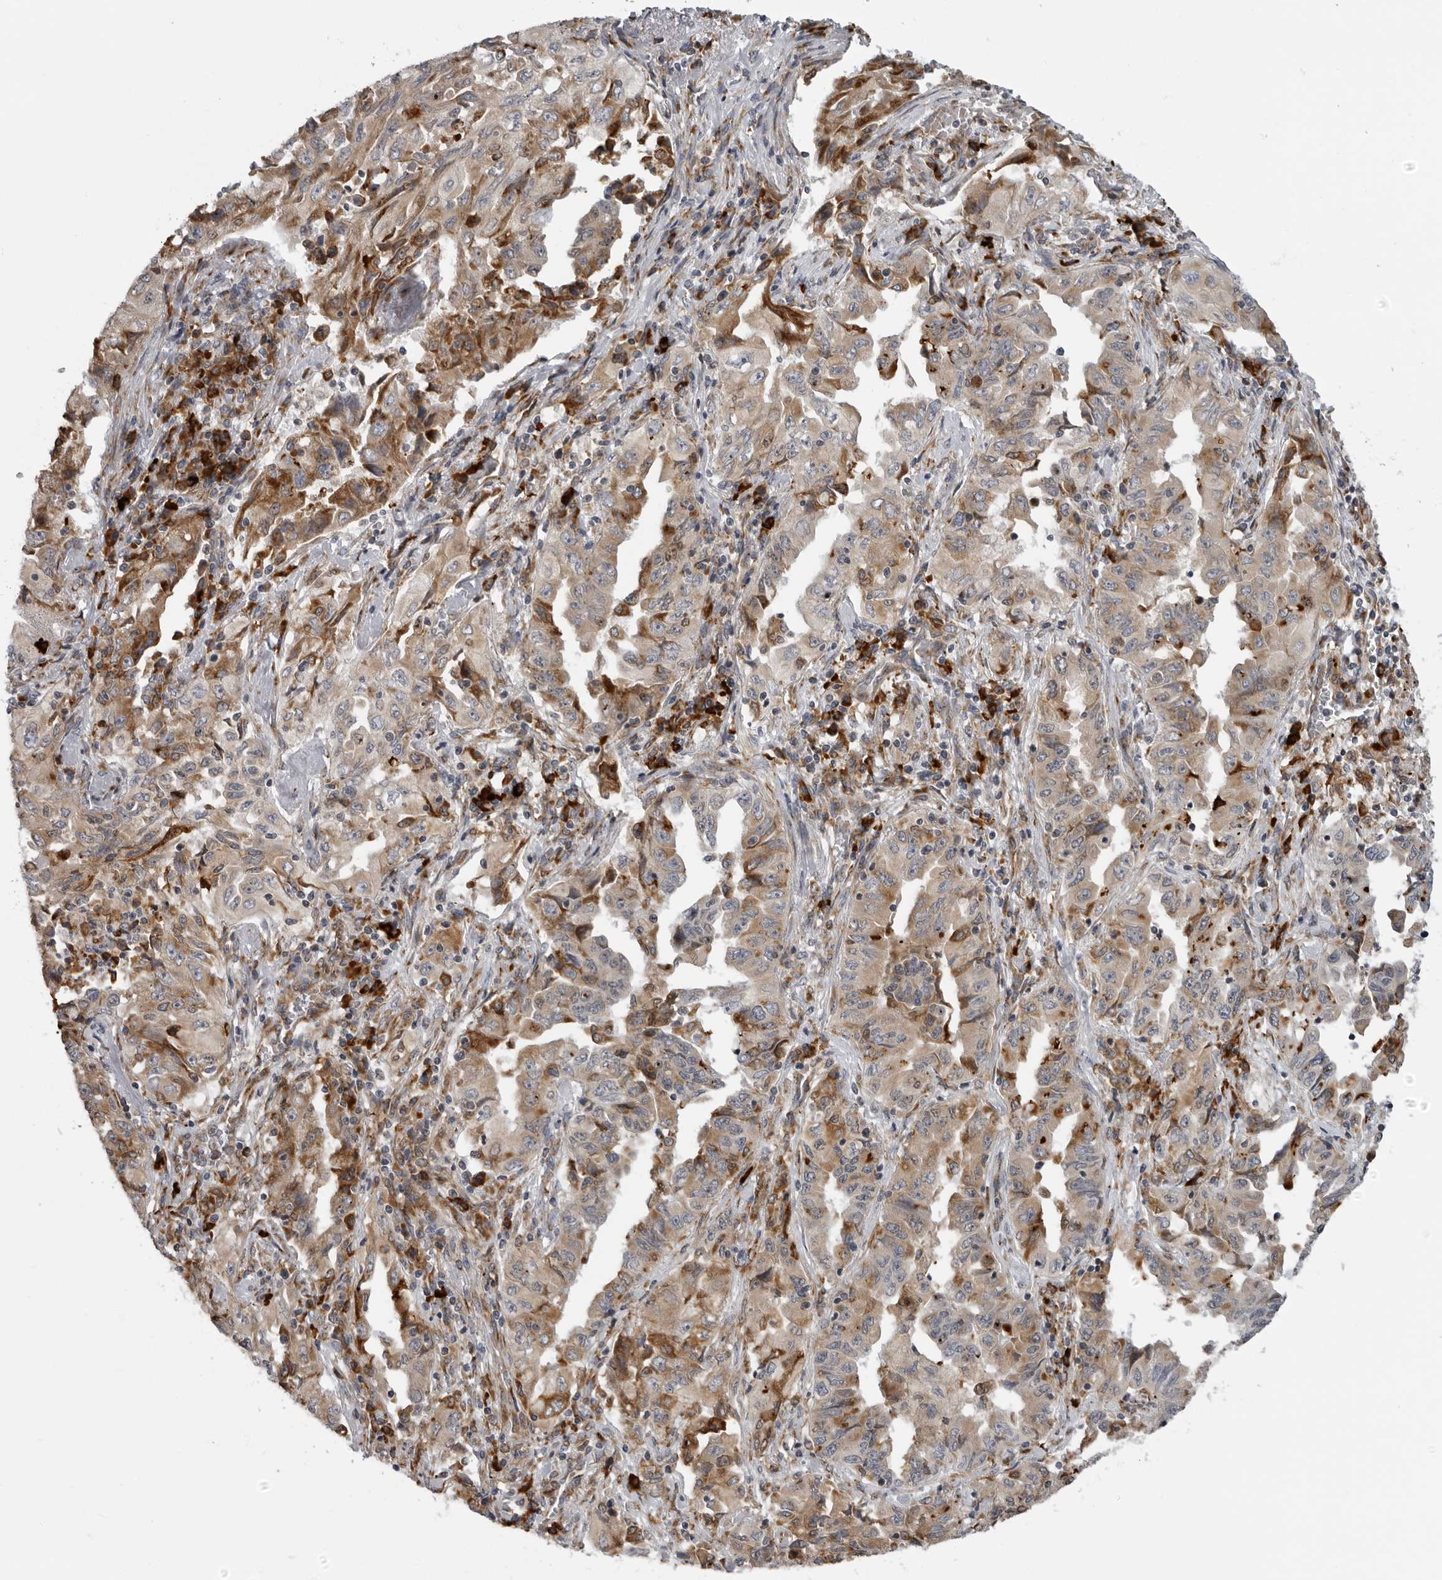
{"staining": {"intensity": "moderate", "quantity": "25%-75%", "location": "cytoplasmic/membranous"}, "tissue": "lung cancer", "cell_type": "Tumor cells", "image_type": "cancer", "snomed": [{"axis": "morphology", "description": "Adenocarcinoma, NOS"}, {"axis": "topography", "description": "Lung"}], "caption": "This is an image of immunohistochemistry staining of lung adenocarcinoma, which shows moderate expression in the cytoplasmic/membranous of tumor cells.", "gene": "ALPK2", "patient": {"sex": "female", "age": 51}}